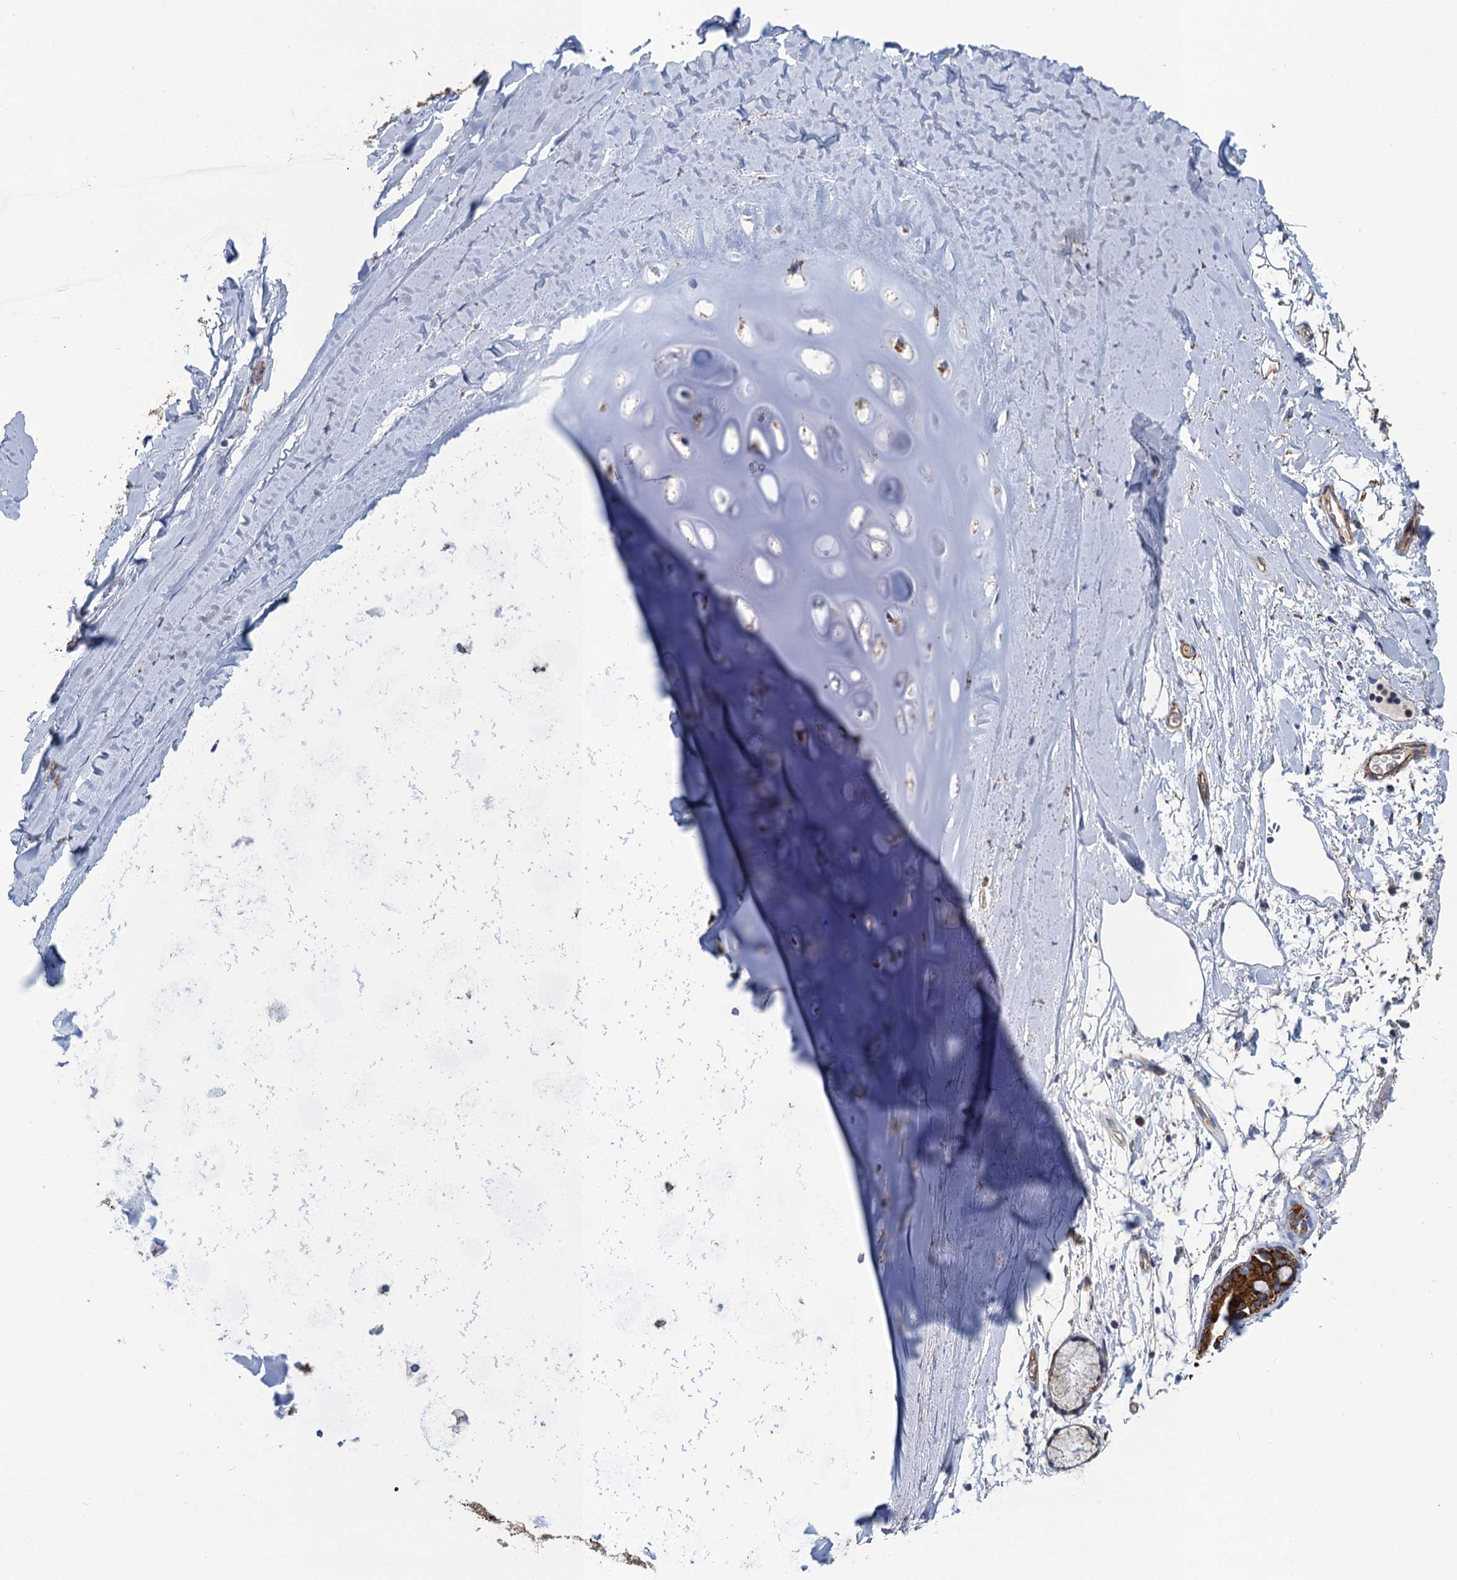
{"staining": {"intensity": "negative", "quantity": "none", "location": "none"}, "tissue": "adipose tissue", "cell_type": "Adipocytes", "image_type": "normal", "snomed": [{"axis": "morphology", "description": "Normal tissue, NOS"}, {"axis": "topography", "description": "Lymph node"}, {"axis": "topography", "description": "Bronchus"}], "caption": "Protein analysis of unremarkable adipose tissue reveals no significant staining in adipocytes. Nuclei are stained in blue.", "gene": "ENSG00000260643", "patient": {"sex": "male", "age": 63}}